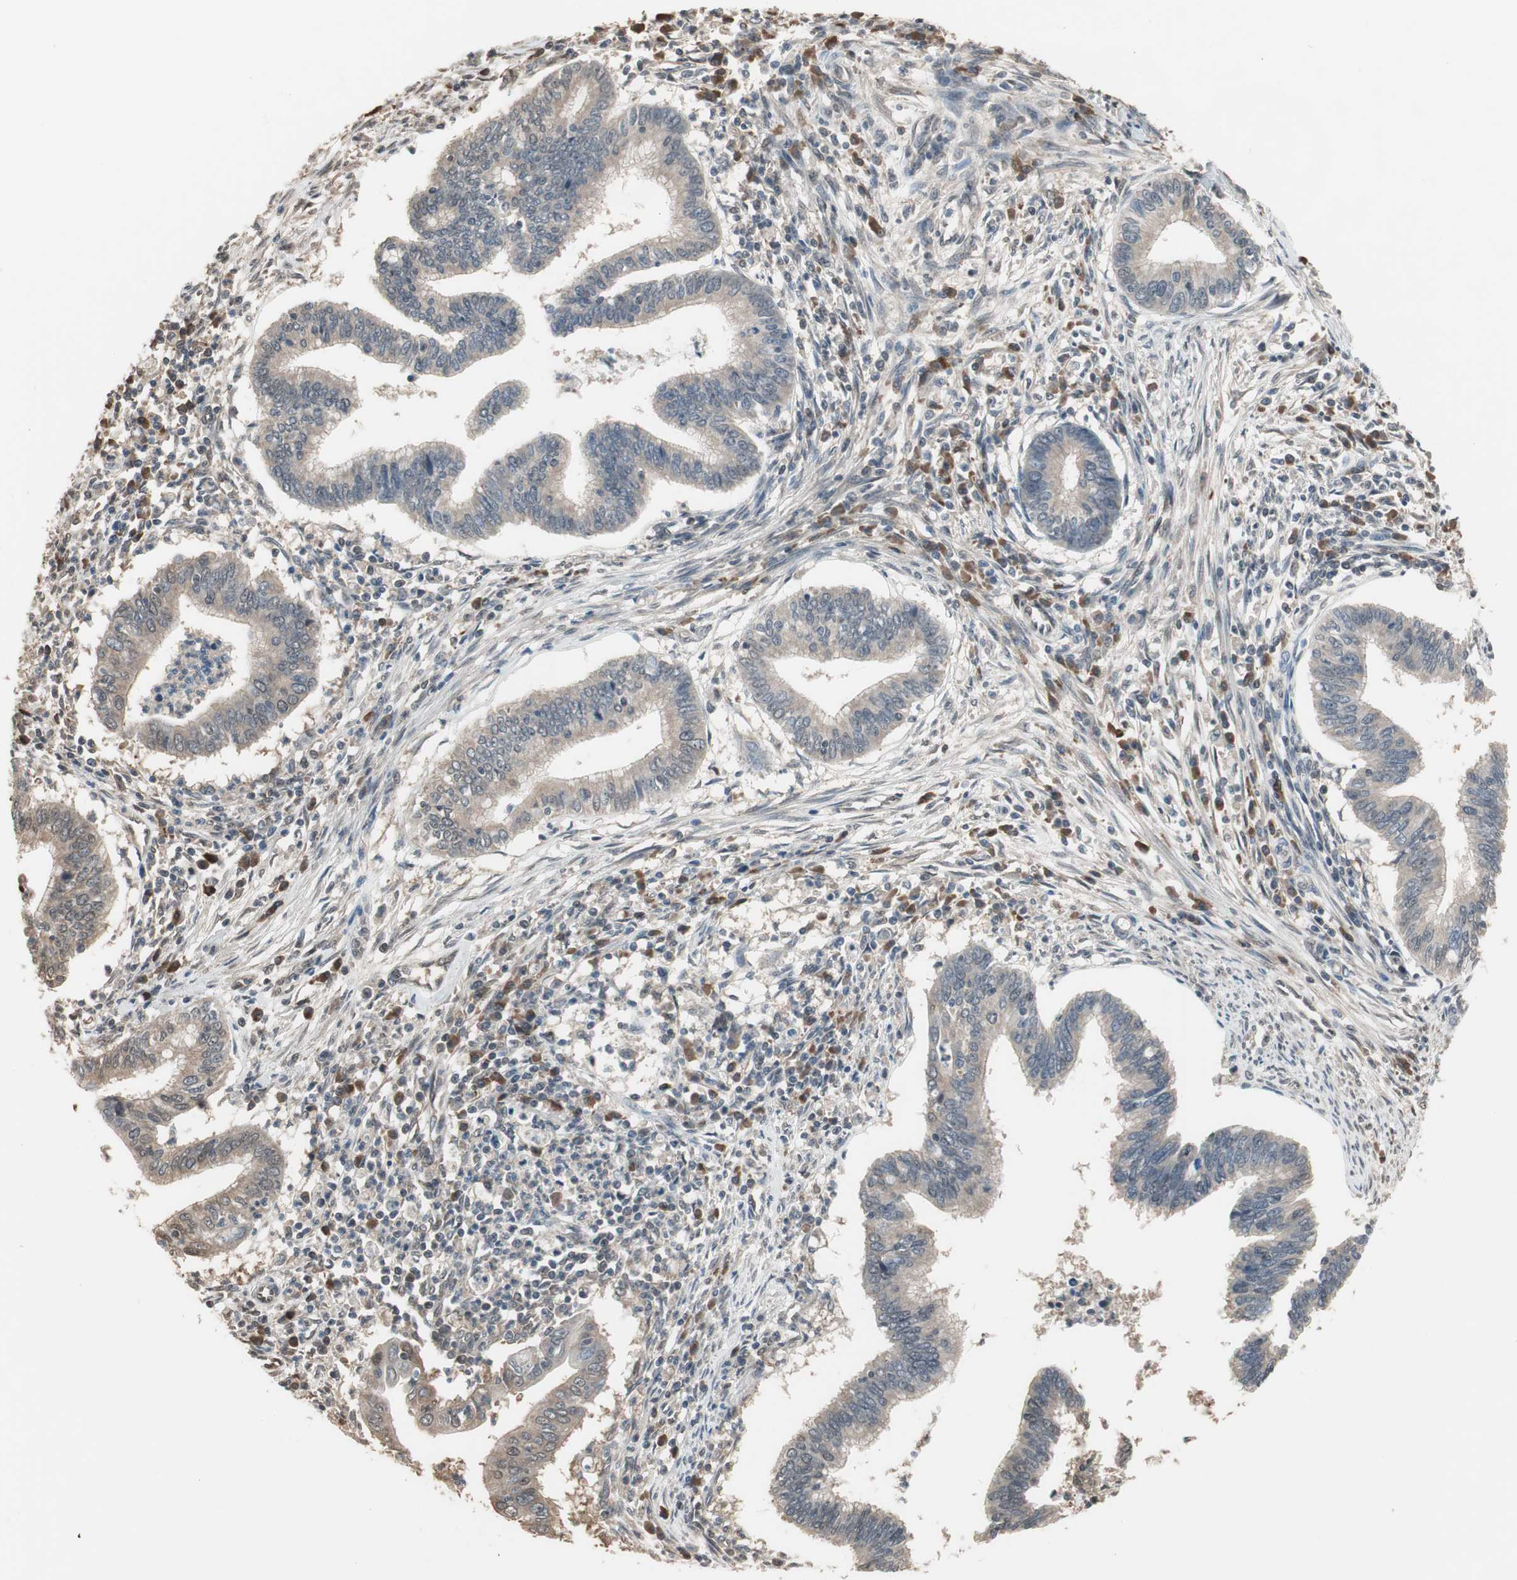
{"staining": {"intensity": "weak", "quantity": ">75%", "location": "cytoplasmic/membranous"}, "tissue": "cervical cancer", "cell_type": "Tumor cells", "image_type": "cancer", "snomed": [{"axis": "morphology", "description": "Adenocarcinoma, NOS"}, {"axis": "topography", "description": "Cervix"}], "caption": "A high-resolution histopathology image shows immunohistochemistry staining of cervical adenocarcinoma, which reveals weak cytoplasmic/membranous staining in approximately >75% of tumor cells. The protein is shown in brown color, while the nuclei are stained blue.", "gene": "PNPLA7", "patient": {"sex": "female", "age": 36}}